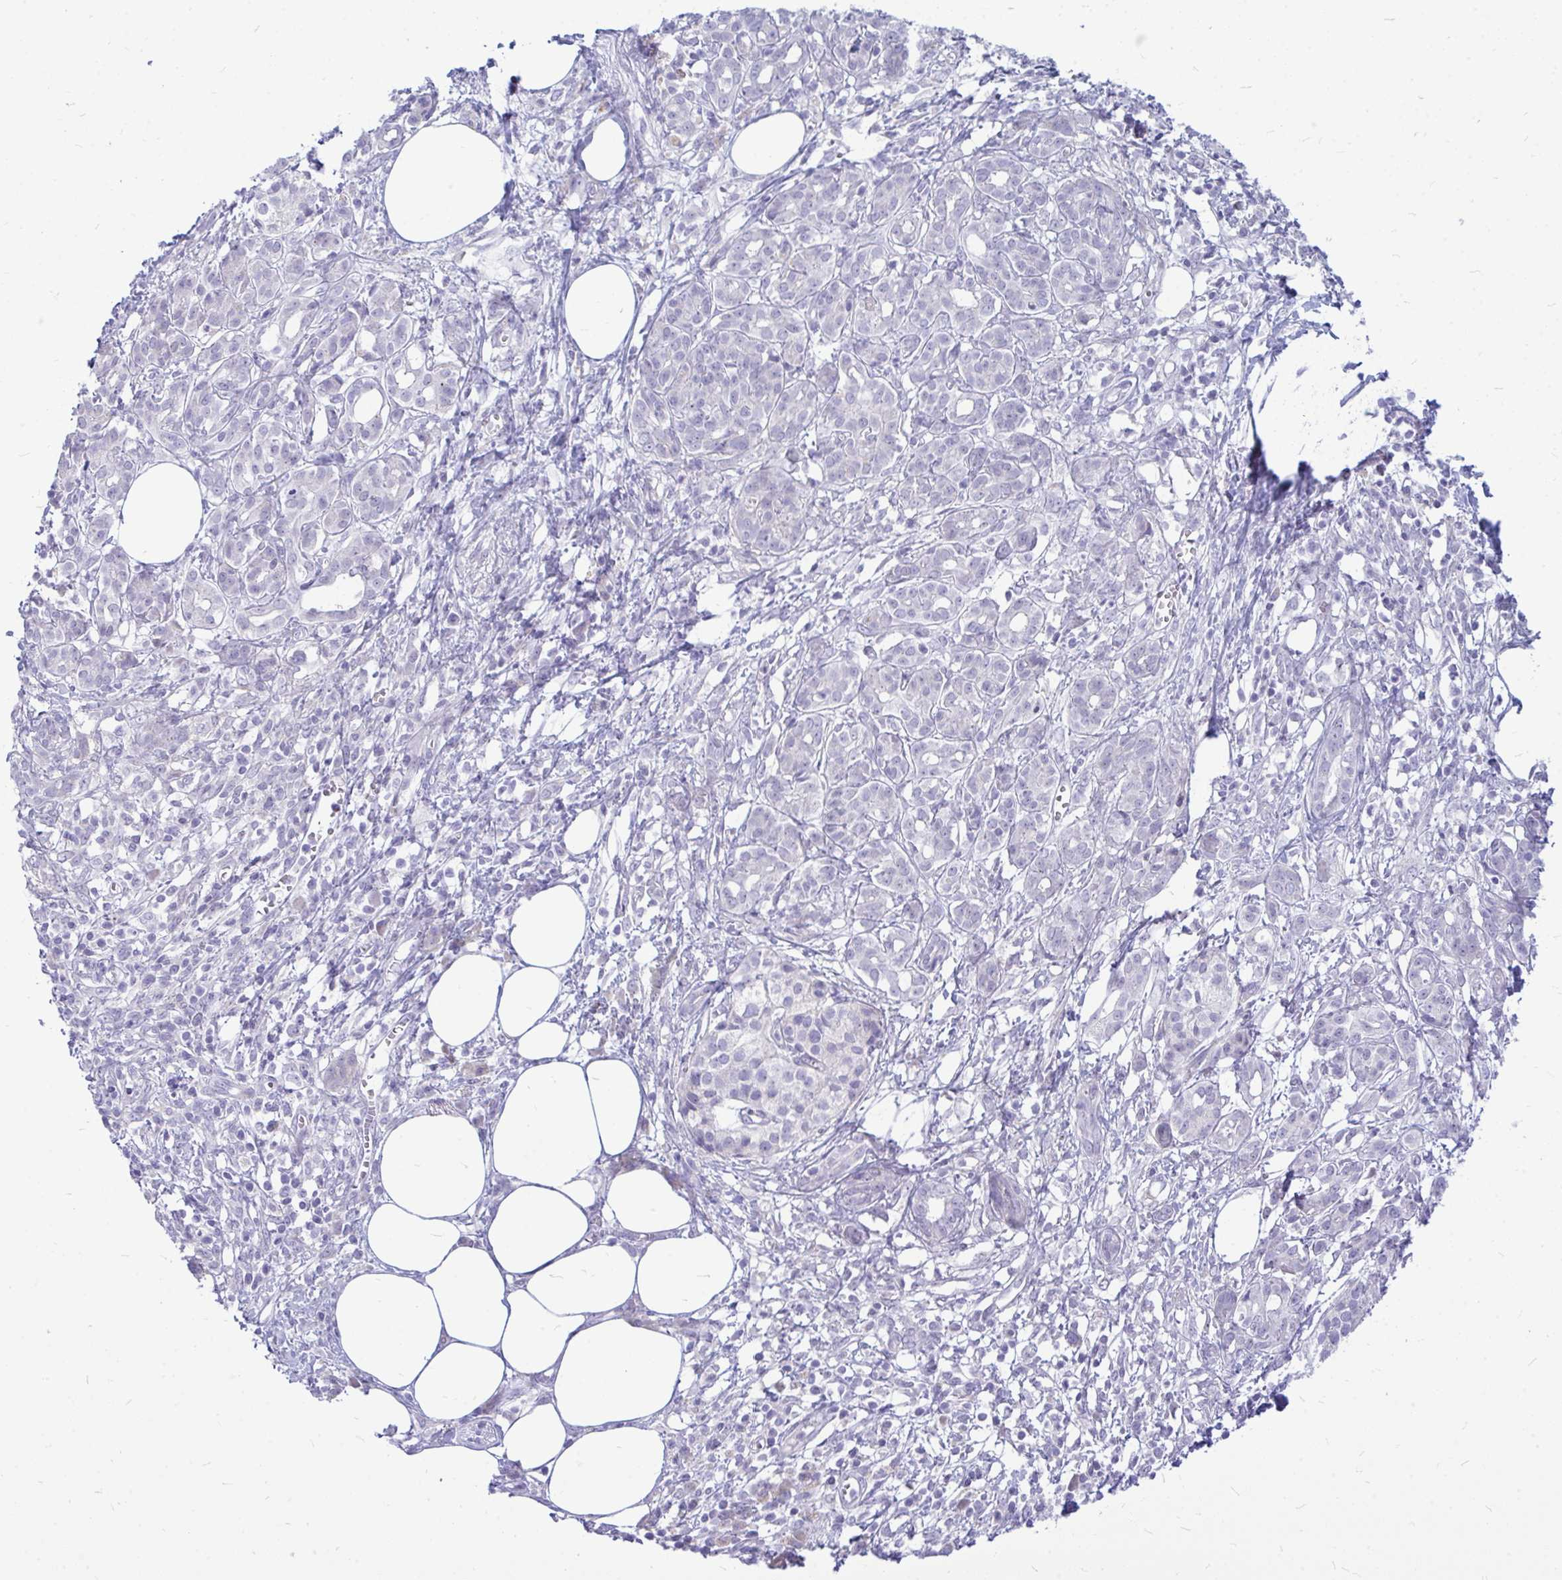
{"staining": {"intensity": "negative", "quantity": "none", "location": "none"}, "tissue": "pancreatic cancer", "cell_type": "Tumor cells", "image_type": "cancer", "snomed": [{"axis": "morphology", "description": "Adenocarcinoma, NOS"}, {"axis": "topography", "description": "Pancreas"}], "caption": "Histopathology image shows no significant protein expression in tumor cells of pancreatic cancer.", "gene": "ZSCAN25", "patient": {"sex": "female", "age": 73}}